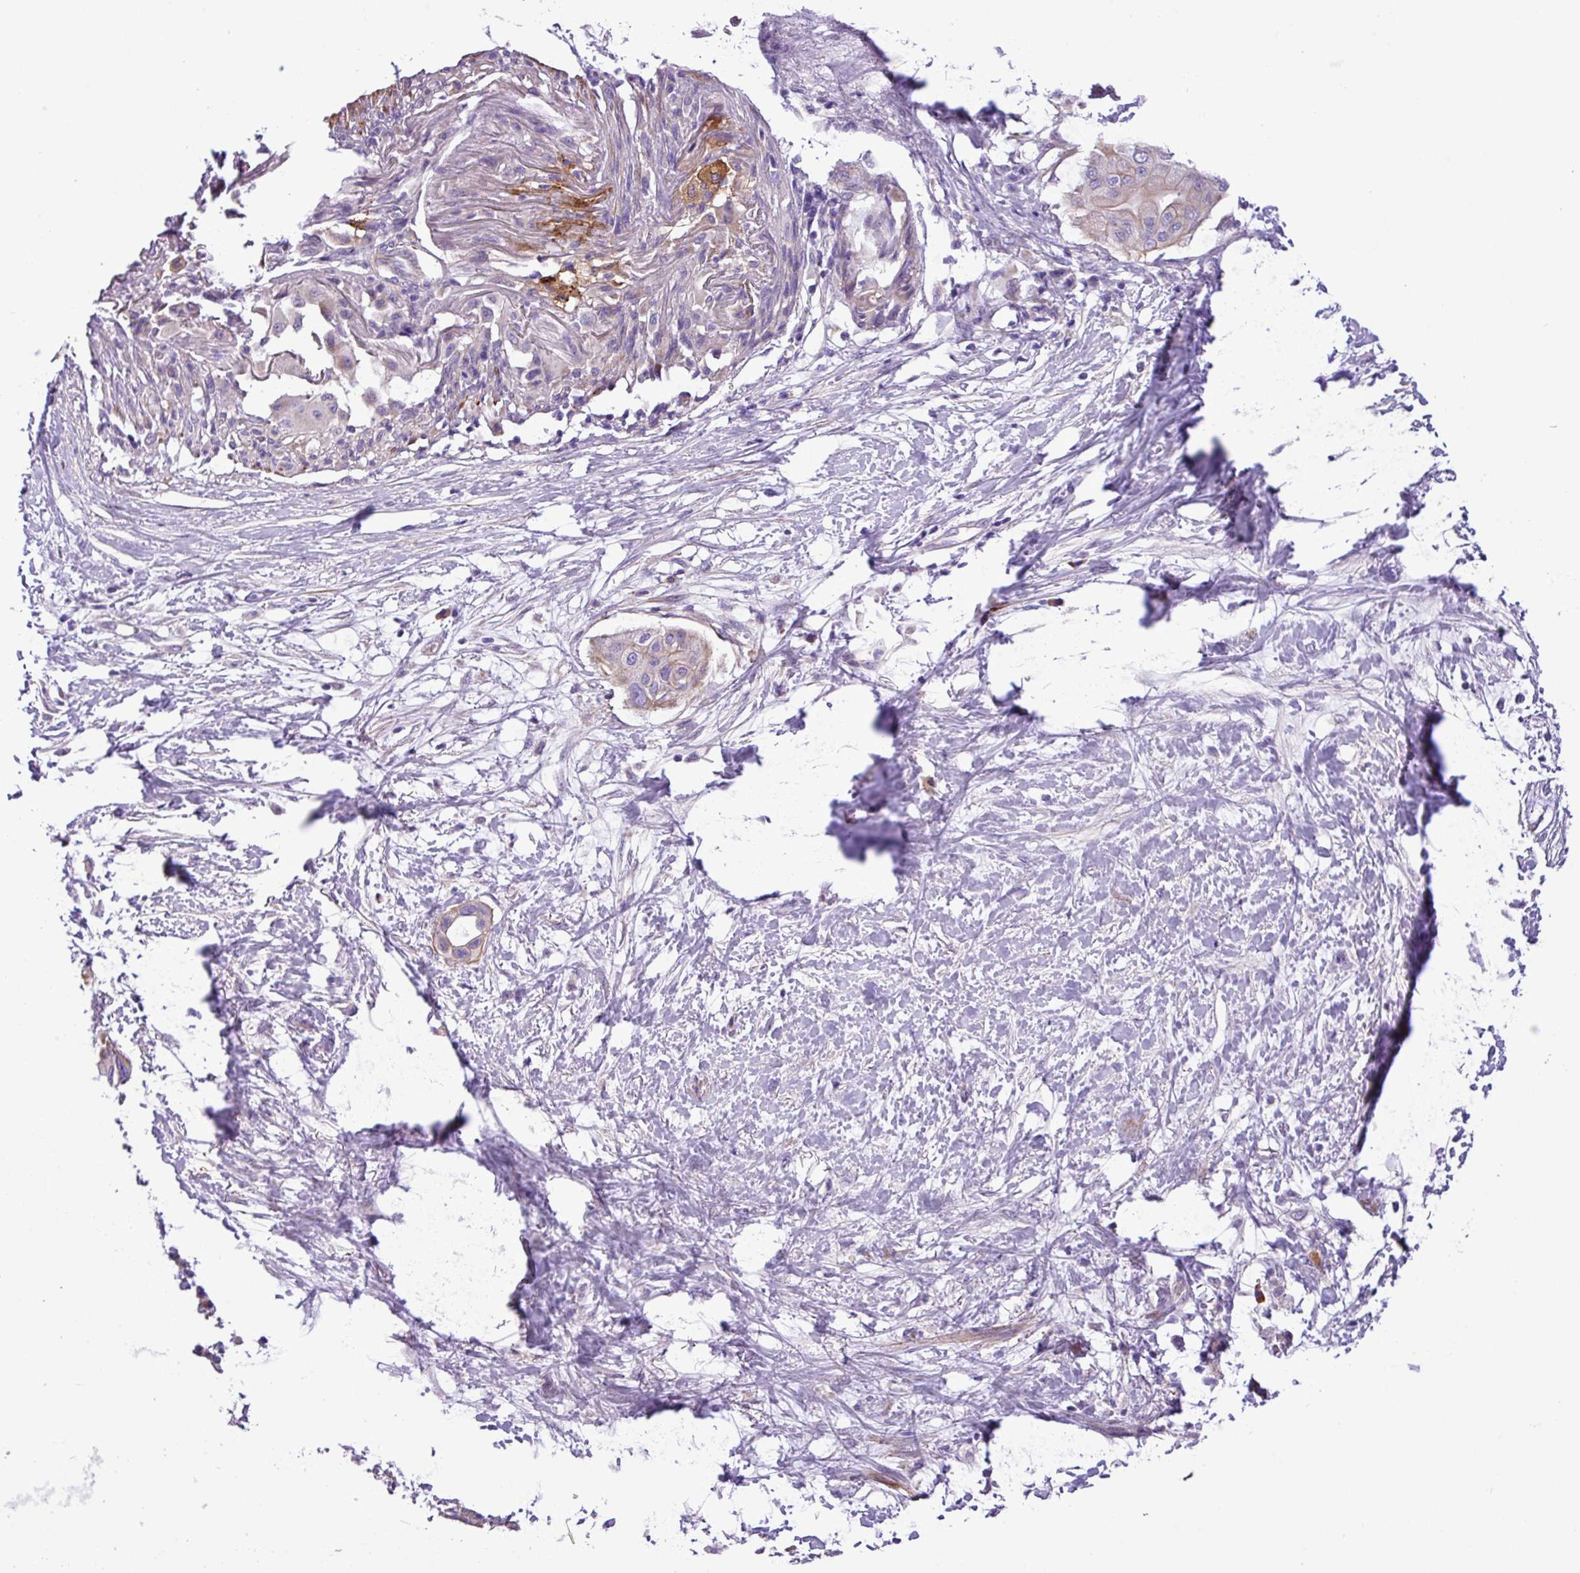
{"staining": {"intensity": "weak", "quantity": "<25%", "location": "cytoplasmic/membranous"}, "tissue": "pancreatic cancer", "cell_type": "Tumor cells", "image_type": "cancer", "snomed": [{"axis": "morphology", "description": "Adenocarcinoma, NOS"}, {"axis": "topography", "description": "Pancreas"}], "caption": "Immunohistochemistry photomicrograph of human adenocarcinoma (pancreatic) stained for a protein (brown), which exhibits no positivity in tumor cells.", "gene": "C11orf91", "patient": {"sex": "male", "age": 68}}